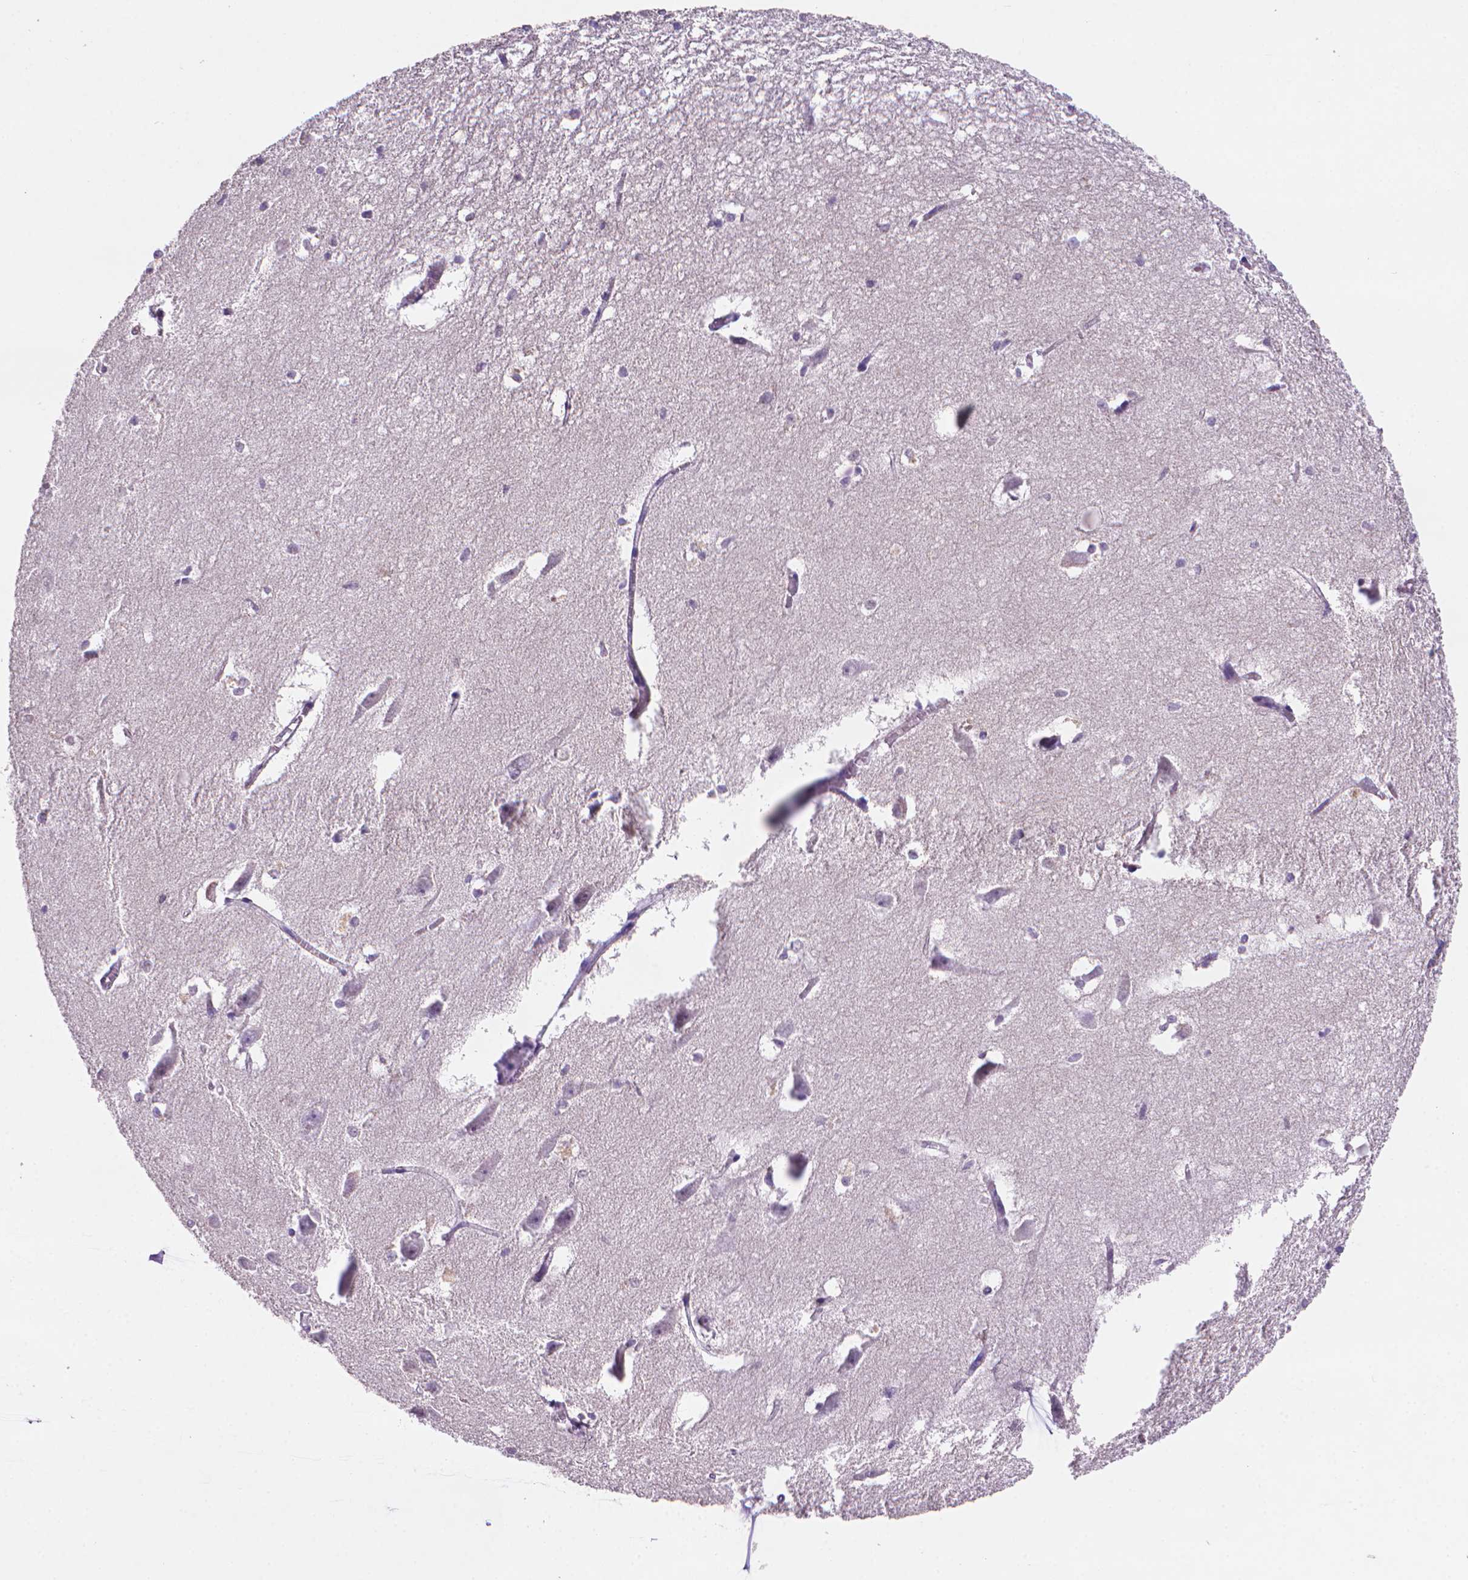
{"staining": {"intensity": "negative", "quantity": "none", "location": "none"}, "tissue": "hippocampus", "cell_type": "Glial cells", "image_type": "normal", "snomed": [{"axis": "morphology", "description": "Normal tissue, NOS"}, {"axis": "topography", "description": "Lateral ventricle wall"}, {"axis": "topography", "description": "Hippocampus"}], "caption": "The micrograph exhibits no staining of glial cells in unremarkable hippocampus.", "gene": "MUC1", "patient": {"sex": "female", "age": 63}}